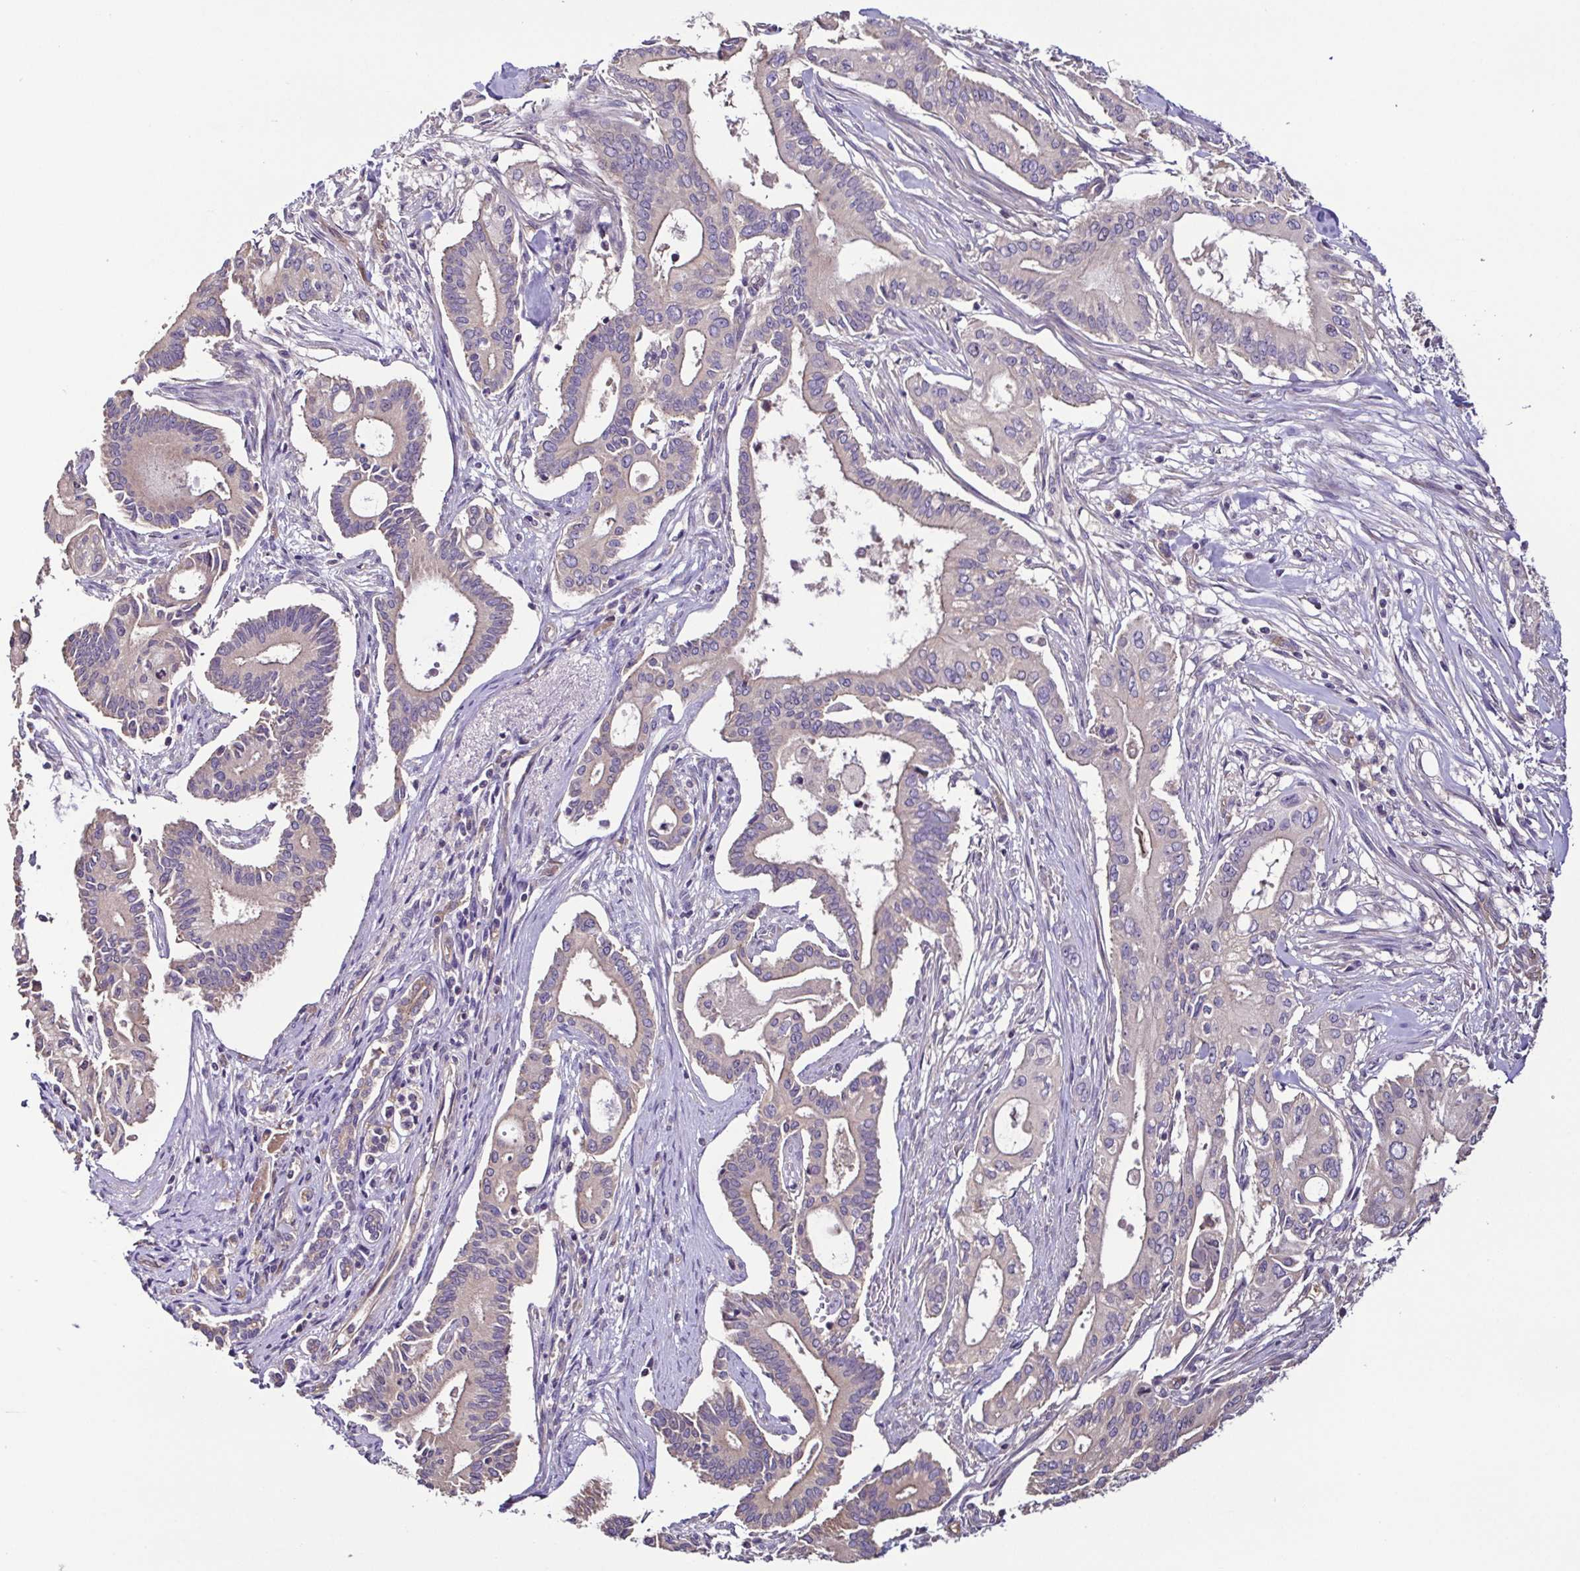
{"staining": {"intensity": "negative", "quantity": "none", "location": "none"}, "tissue": "pancreatic cancer", "cell_type": "Tumor cells", "image_type": "cancer", "snomed": [{"axis": "morphology", "description": "Adenocarcinoma, NOS"}, {"axis": "topography", "description": "Pancreas"}], "caption": "Immunohistochemistry (IHC) photomicrograph of neoplastic tissue: human pancreatic adenocarcinoma stained with DAB (3,3'-diaminobenzidine) displays no significant protein expression in tumor cells. Brightfield microscopy of immunohistochemistry stained with DAB (brown) and hematoxylin (blue), captured at high magnification.", "gene": "LMOD2", "patient": {"sex": "female", "age": 68}}